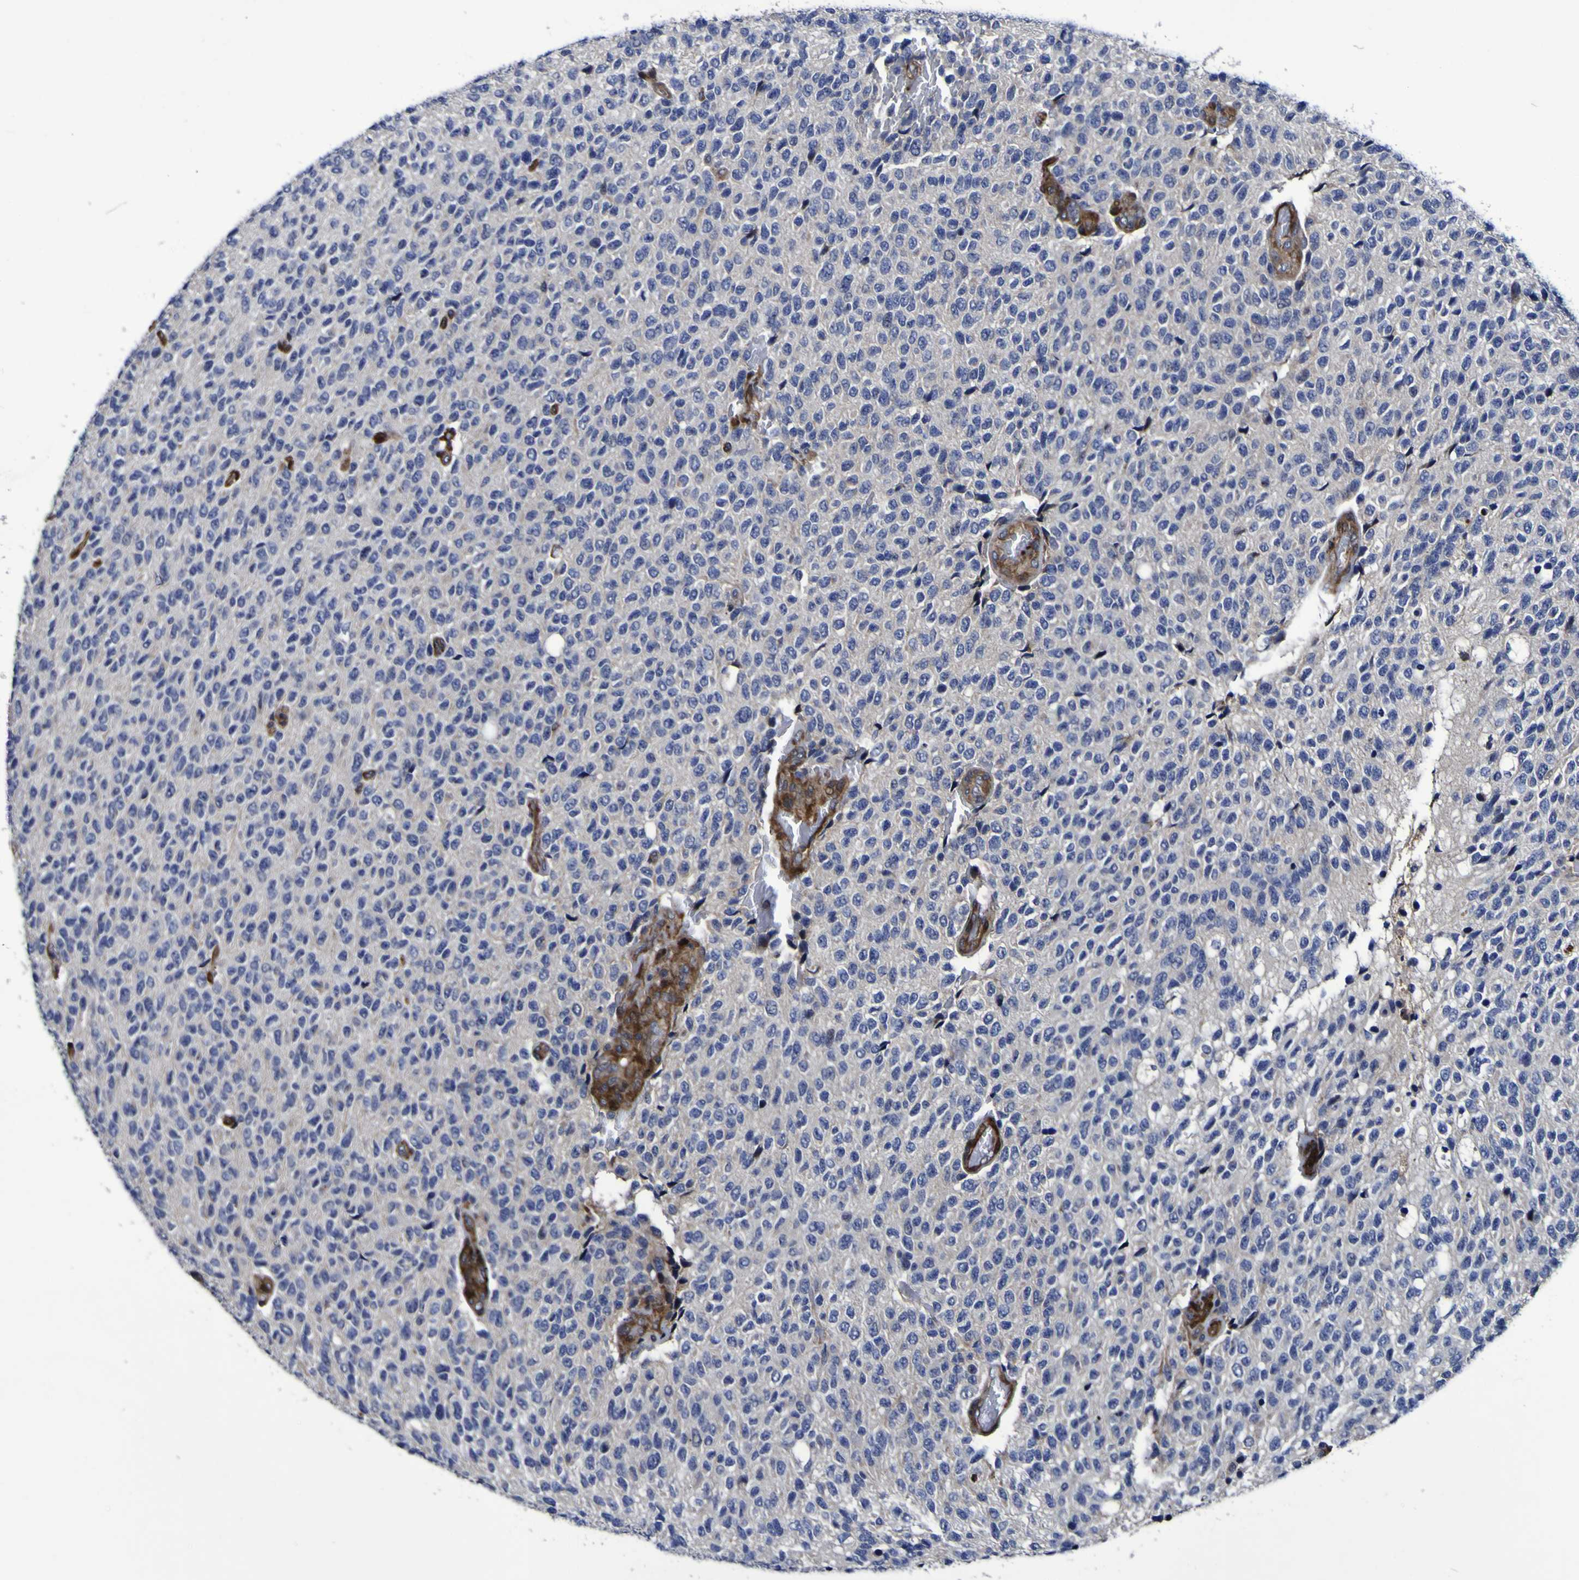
{"staining": {"intensity": "negative", "quantity": "none", "location": "none"}, "tissue": "glioma", "cell_type": "Tumor cells", "image_type": "cancer", "snomed": [{"axis": "morphology", "description": "Glioma, malignant, High grade"}, {"axis": "topography", "description": "pancreas cauda"}], "caption": "The histopathology image shows no significant positivity in tumor cells of high-grade glioma (malignant).", "gene": "MGLL", "patient": {"sex": "male", "age": 60}}